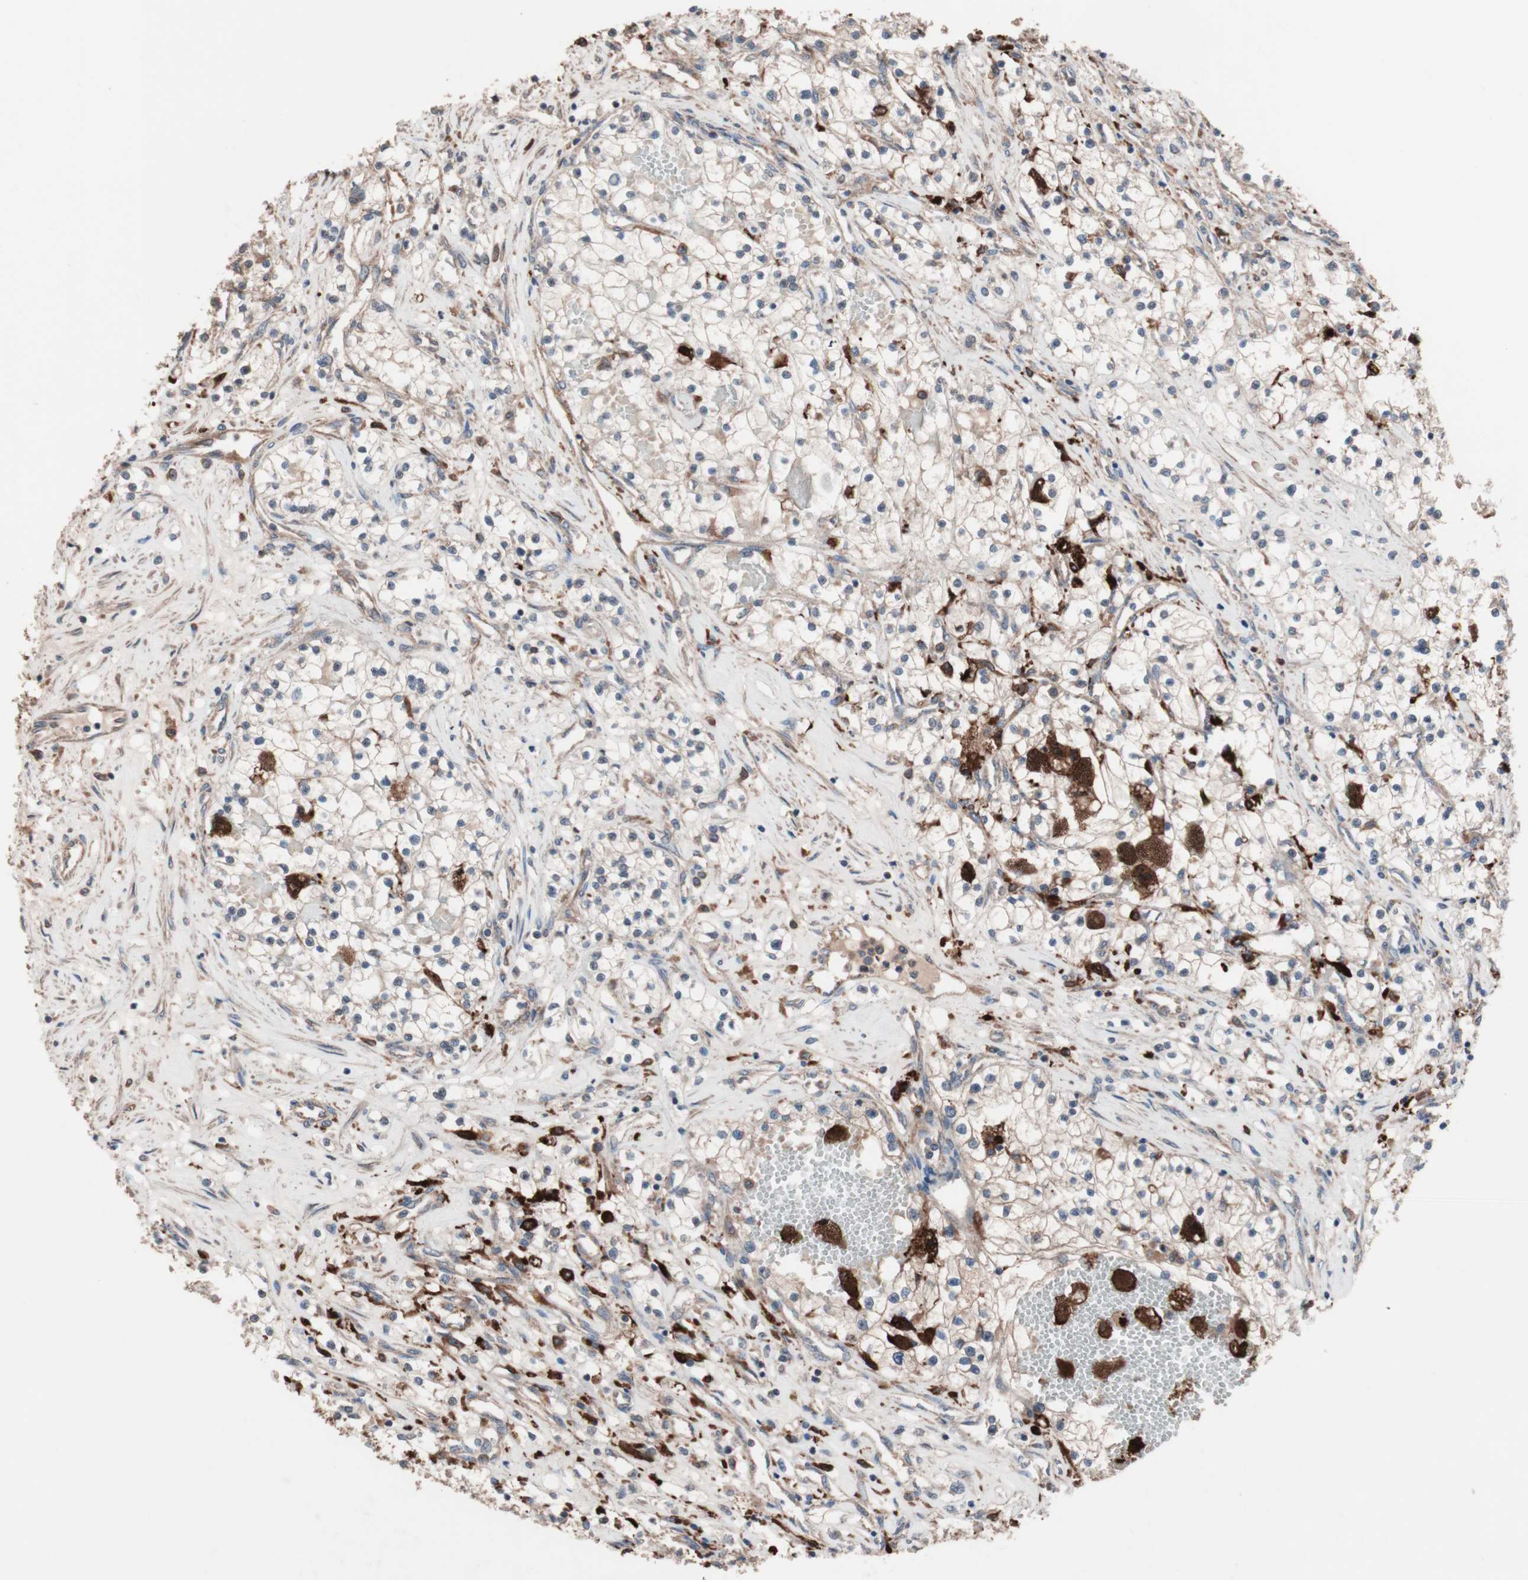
{"staining": {"intensity": "weak", "quantity": "<25%", "location": "cytoplasmic/membranous"}, "tissue": "renal cancer", "cell_type": "Tumor cells", "image_type": "cancer", "snomed": [{"axis": "morphology", "description": "Adenocarcinoma, NOS"}, {"axis": "topography", "description": "Kidney"}], "caption": "There is no significant expression in tumor cells of renal cancer.", "gene": "ATG7", "patient": {"sex": "male", "age": 68}}